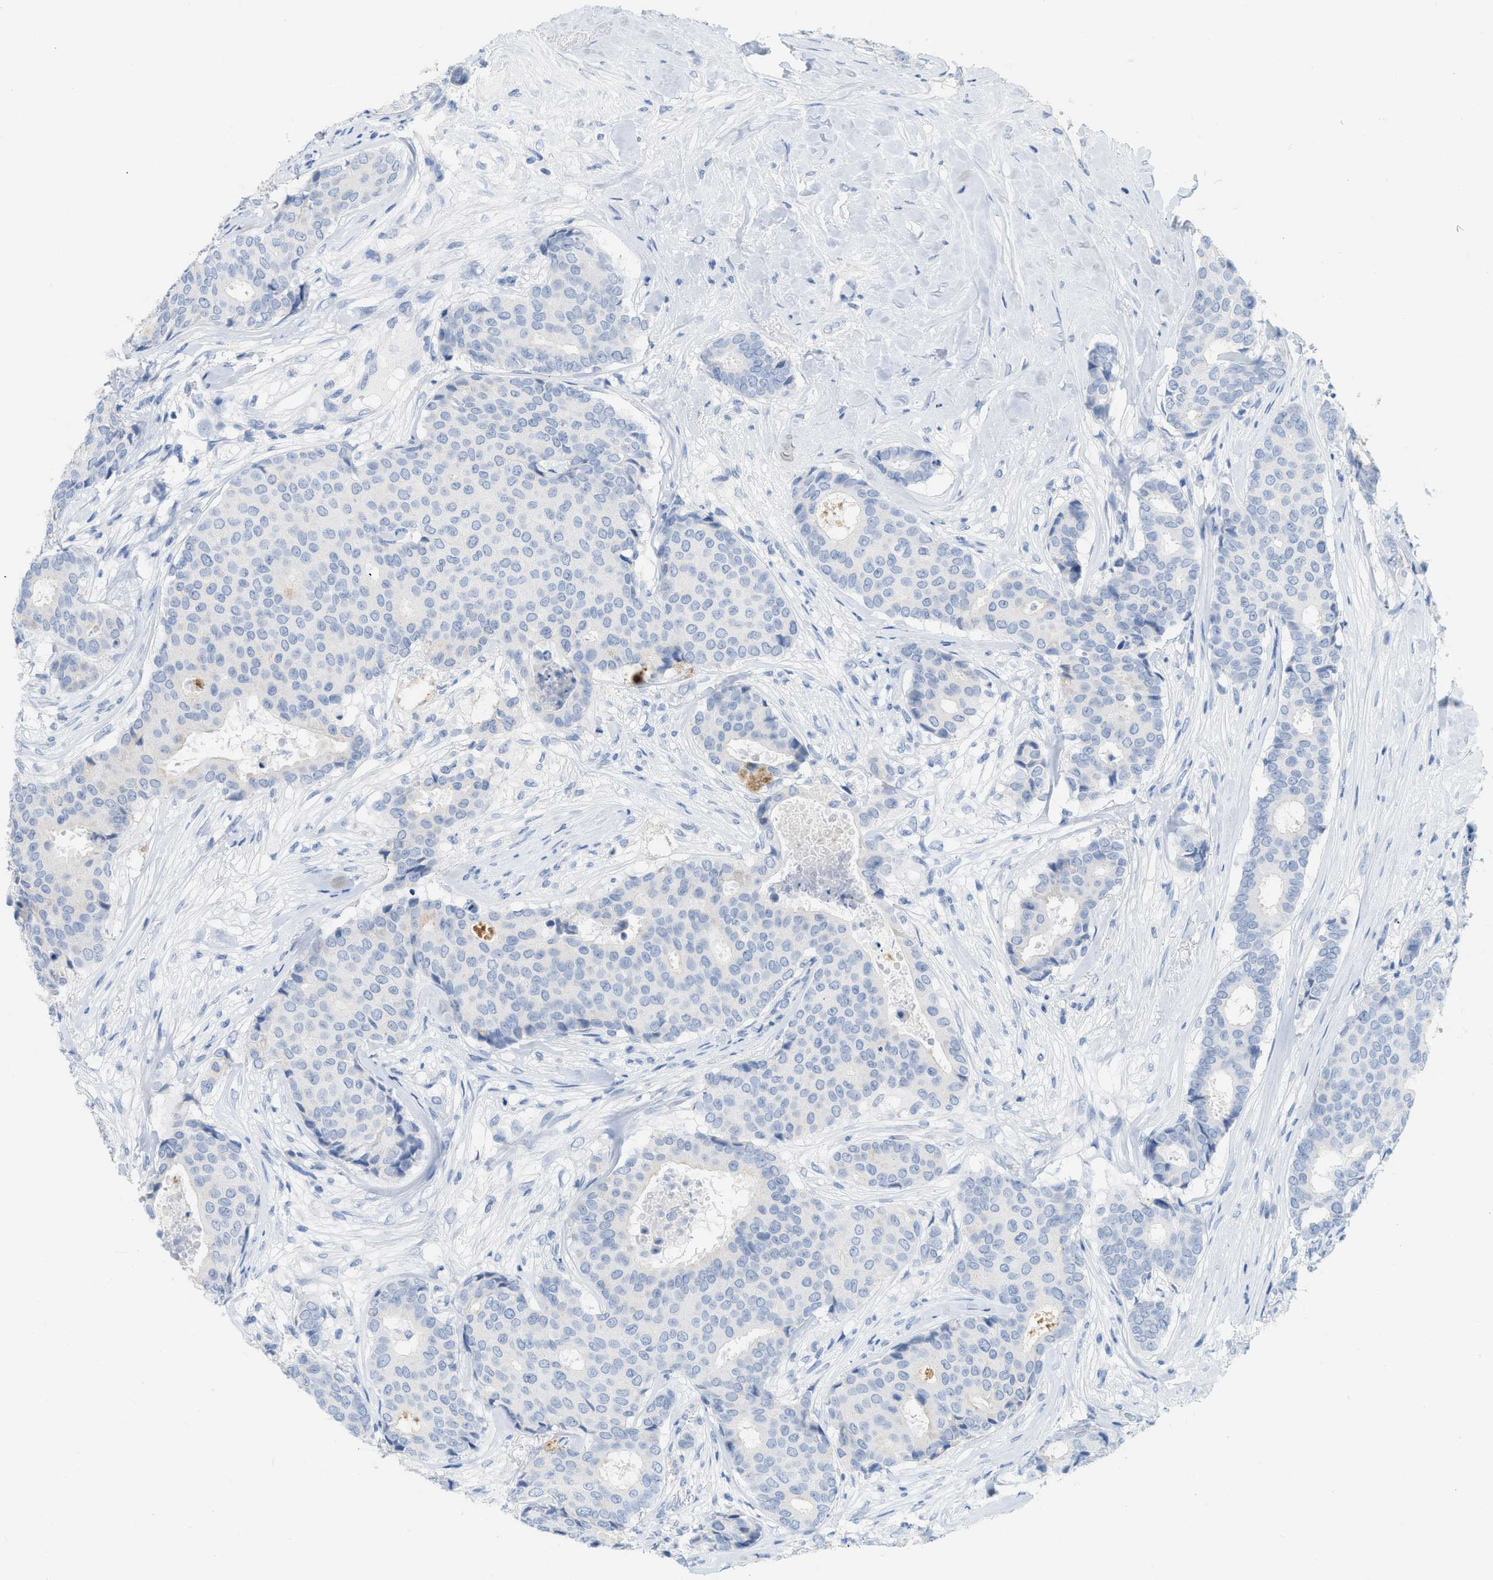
{"staining": {"intensity": "negative", "quantity": "none", "location": "none"}, "tissue": "breast cancer", "cell_type": "Tumor cells", "image_type": "cancer", "snomed": [{"axis": "morphology", "description": "Duct carcinoma"}, {"axis": "topography", "description": "Breast"}], "caption": "Tumor cells are negative for brown protein staining in intraductal carcinoma (breast). Brightfield microscopy of immunohistochemistry stained with DAB (3,3'-diaminobenzidine) (brown) and hematoxylin (blue), captured at high magnification.", "gene": "PAPPA", "patient": {"sex": "female", "age": 75}}